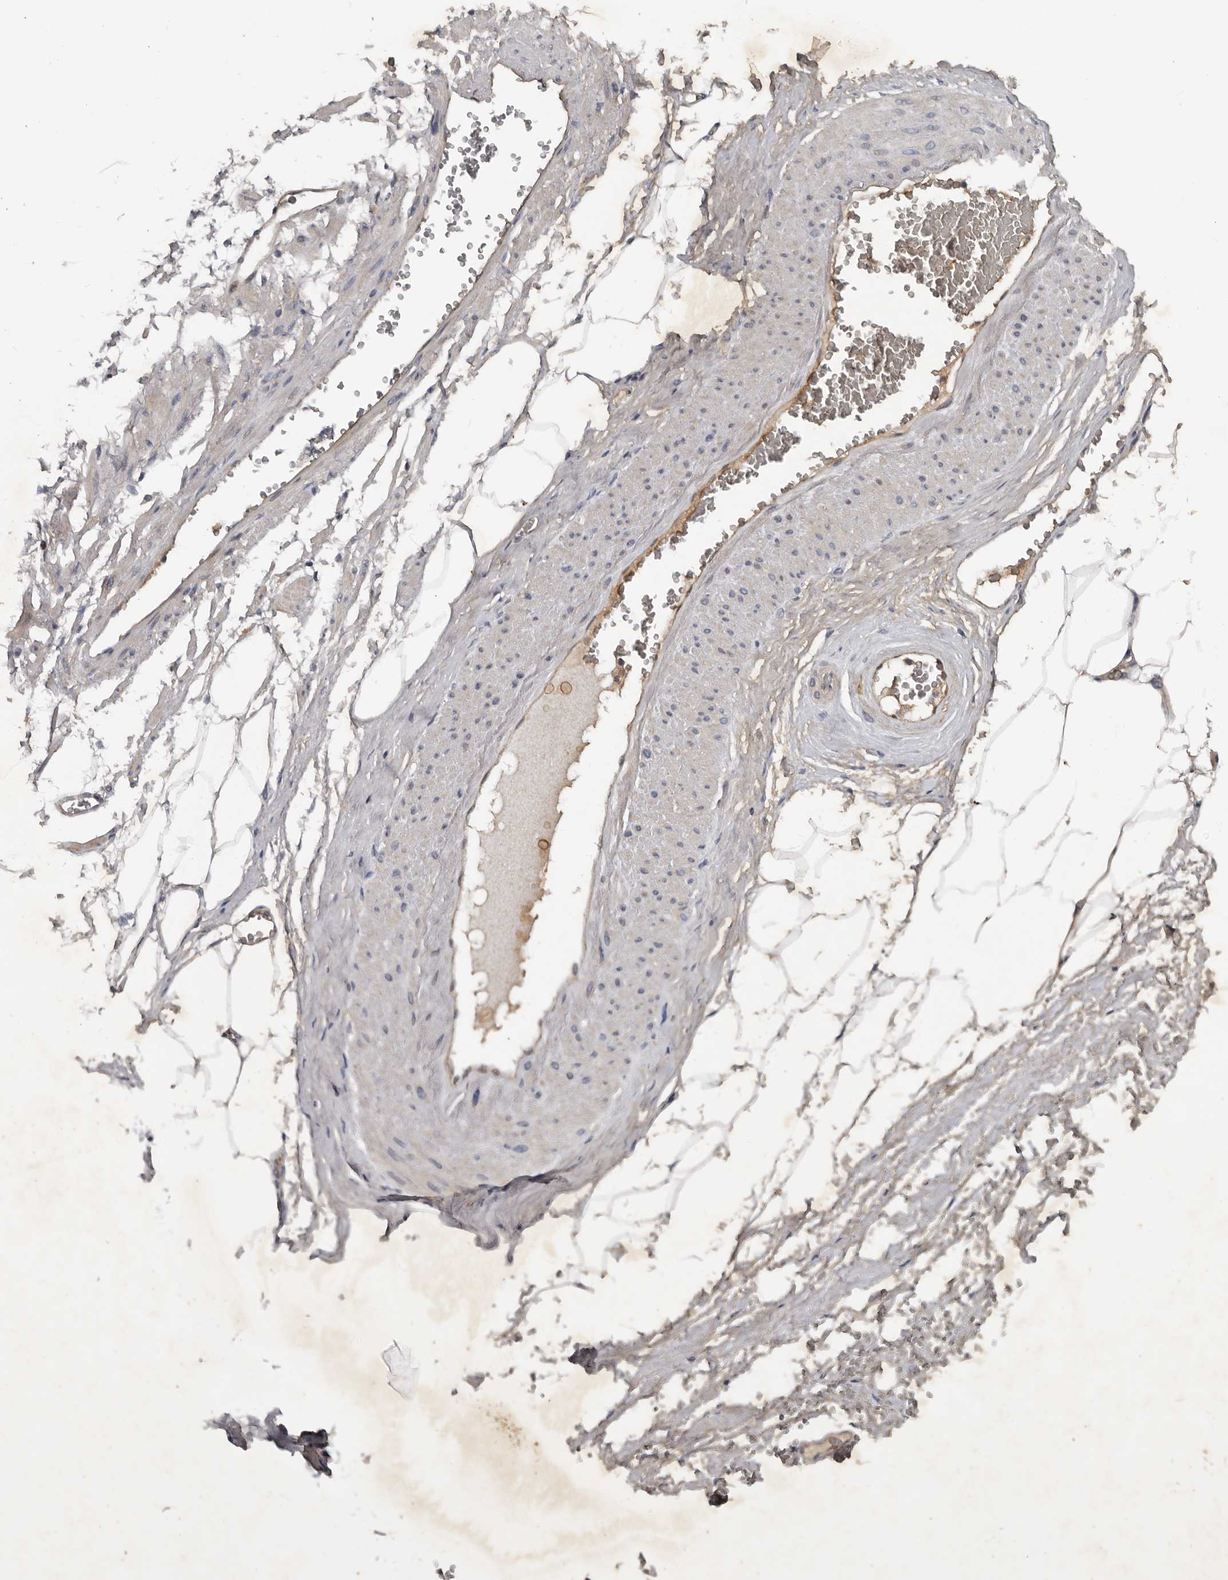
{"staining": {"intensity": "moderate", "quantity": ">75%", "location": "cytoplasmic/membranous,nuclear"}, "tissue": "adipose tissue", "cell_type": "Adipocytes", "image_type": "normal", "snomed": [{"axis": "morphology", "description": "Normal tissue, NOS"}, {"axis": "morphology", "description": "Adenocarcinoma, Low grade"}, {"axis": "topography", "description": "Prostate"}, {"axis": "topography", "description": "Peripheral nerve tissue"}], "caption": "A medium amount of moderate cytoplasmic/membranous,nuclear expression is identified in about >75% of adipocytes in benign adipose tissue.", "gene": "DNAJB4", "patient": {"sex": "male", "age": 63}}